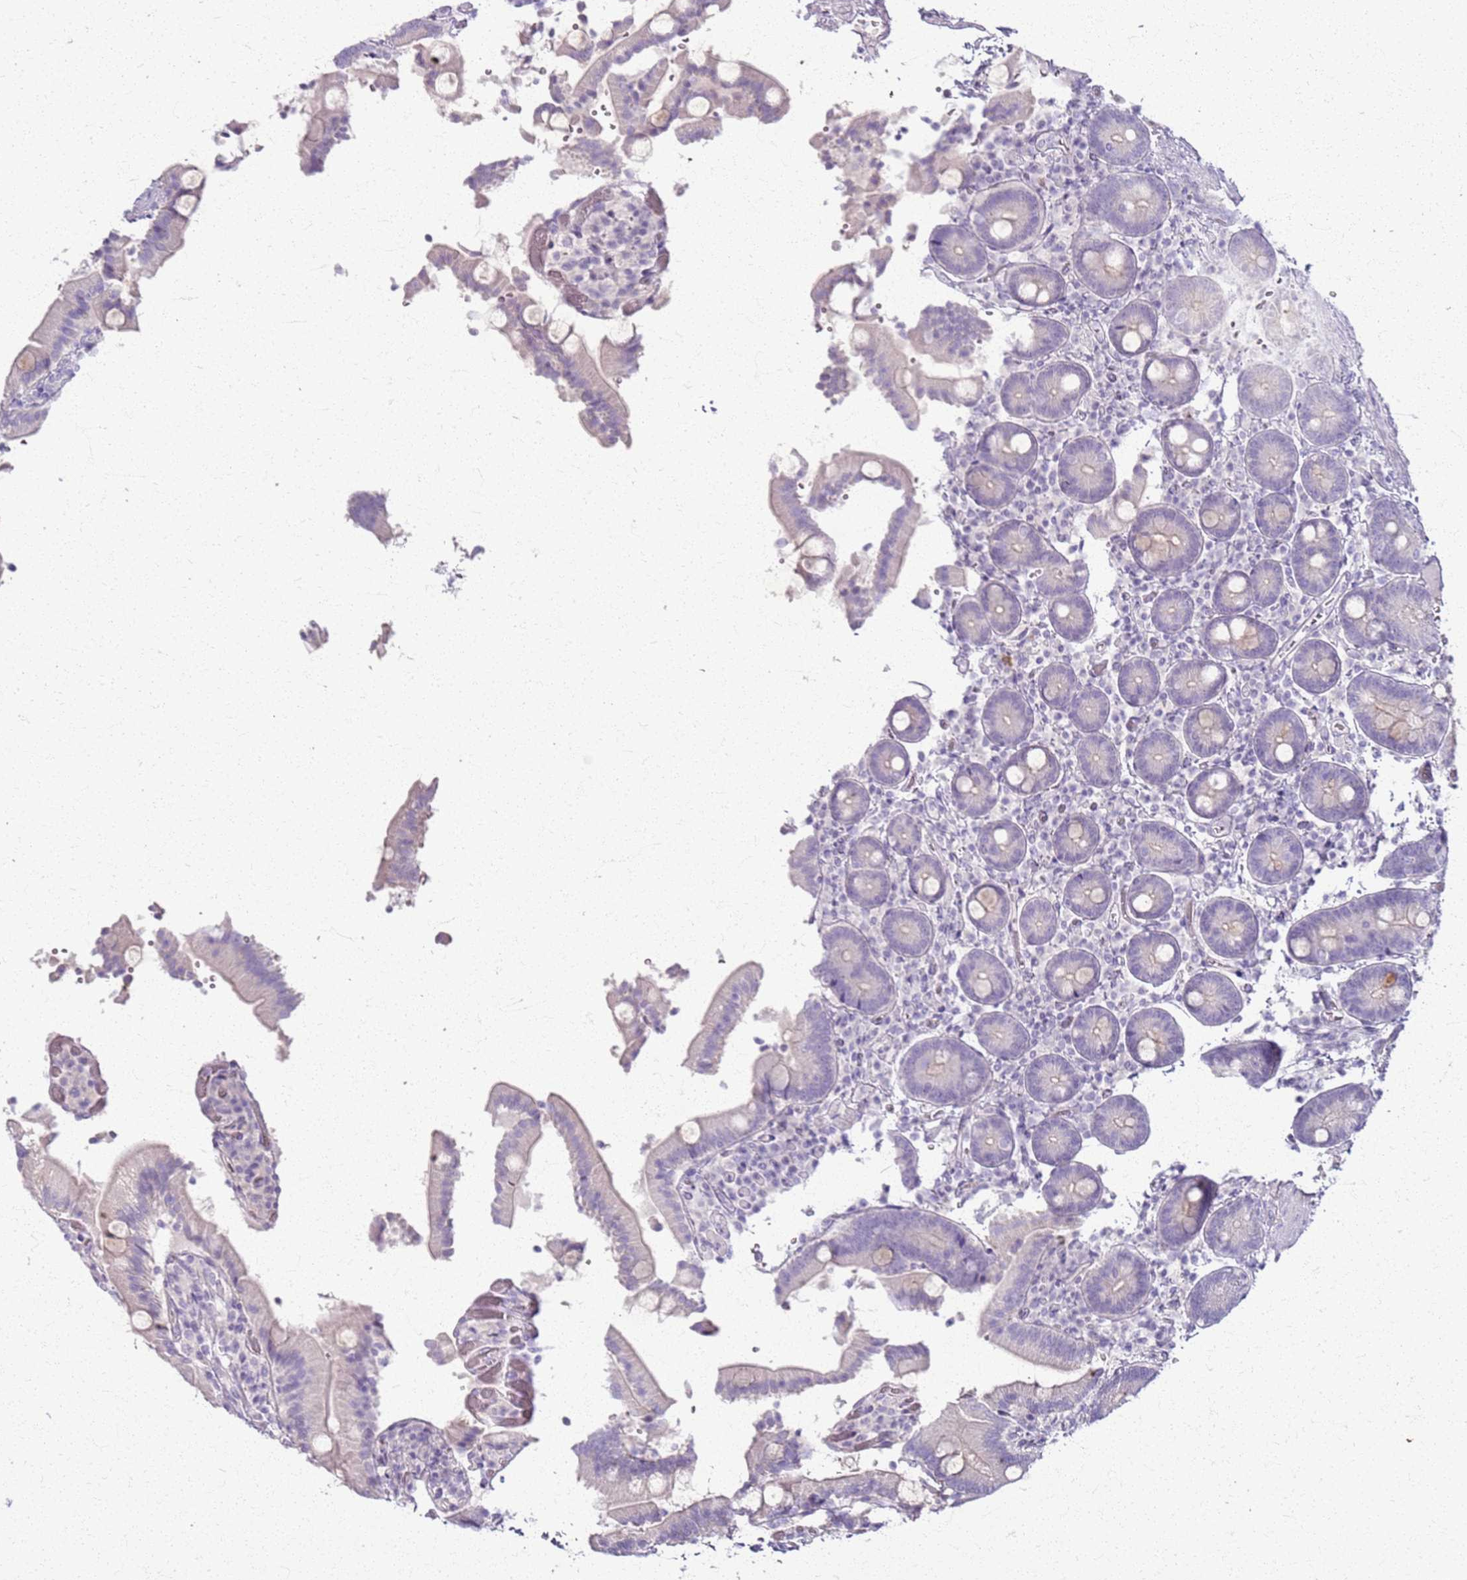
{"staining": {"intensity": "weak", "quantity": "<25%", "location": "cytoplasmic/membranous"}, "tissue": "duodenum", "cell_type": "Glandular cells", "image_type": "normal", "snomed": [{"axis": "morphology", "description": "Normal tissue, NOS"}, {"axis": "topography", "description": "Duodenum"}], "caption": "Immunohistochemistry (IHC) micrograph of unremarkable duodenum stained for a protein (brown), which exhibits no staining in glandular cells. (DAB IHC, high magnification).", "gene": "CSRP3", "patient": {"sex": "female", "age": 62}}